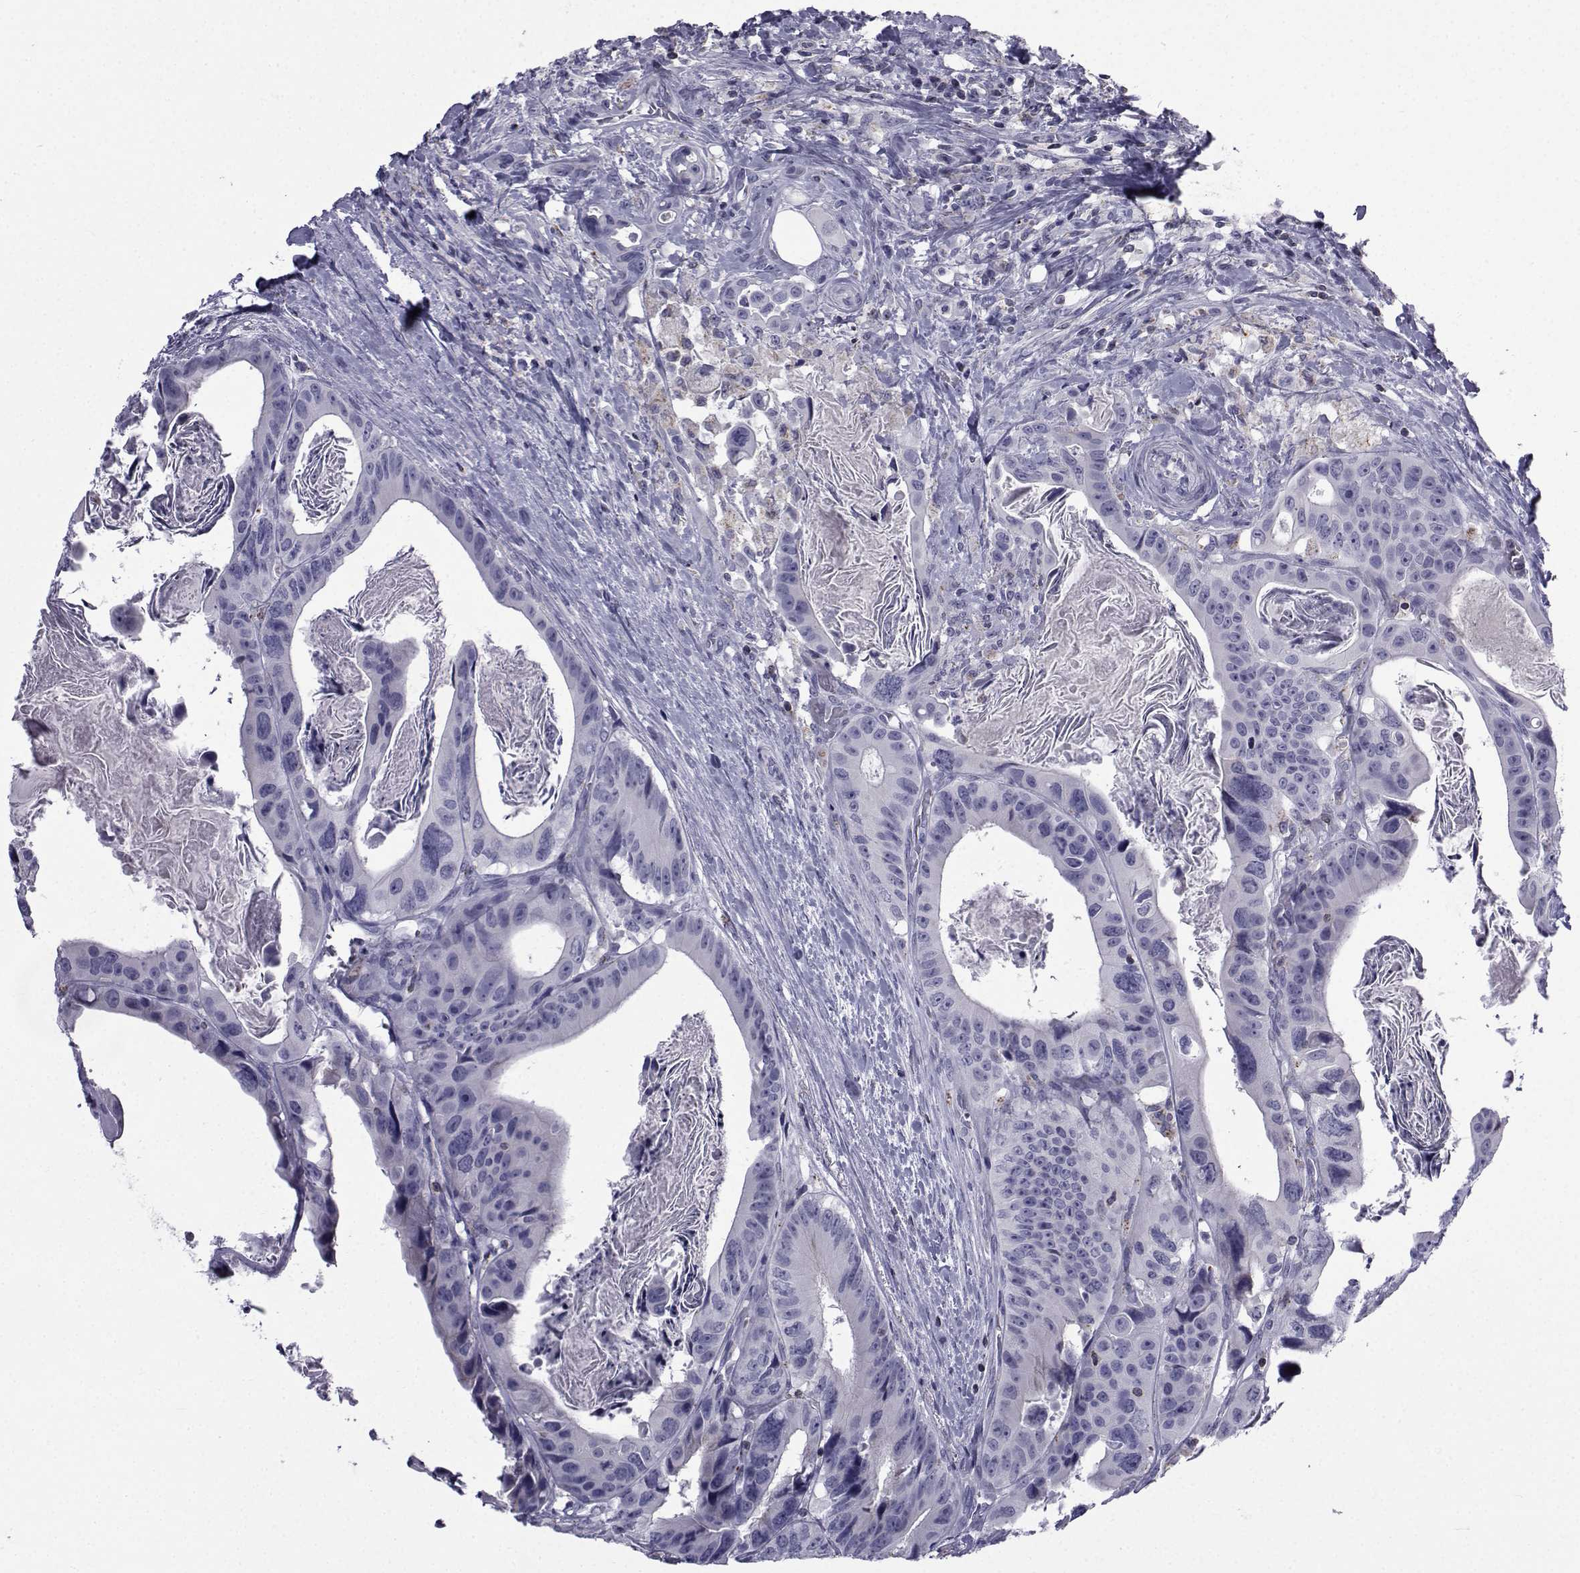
{"staining": {"intensity": "negative", "quantity": "none", "location": "none"}, "tissue": "colorectal cancer", "cell_type": "Tumor cells", "image_type": "cancer", "snomed": [{"axis": "morphology", "description": "Adenocarcinoma, NOS"}, {"axis": "topography", "description": "Rectum"}], "caption": "Immunohistochemistry histopathology image of neoplastic tissue: colorectal adenocarcinoma stained with DAB exhibits no significant protein positivity in tumor cells.", "gene": "PDE6H", "patient": {"sex": "male", "age": 64}}